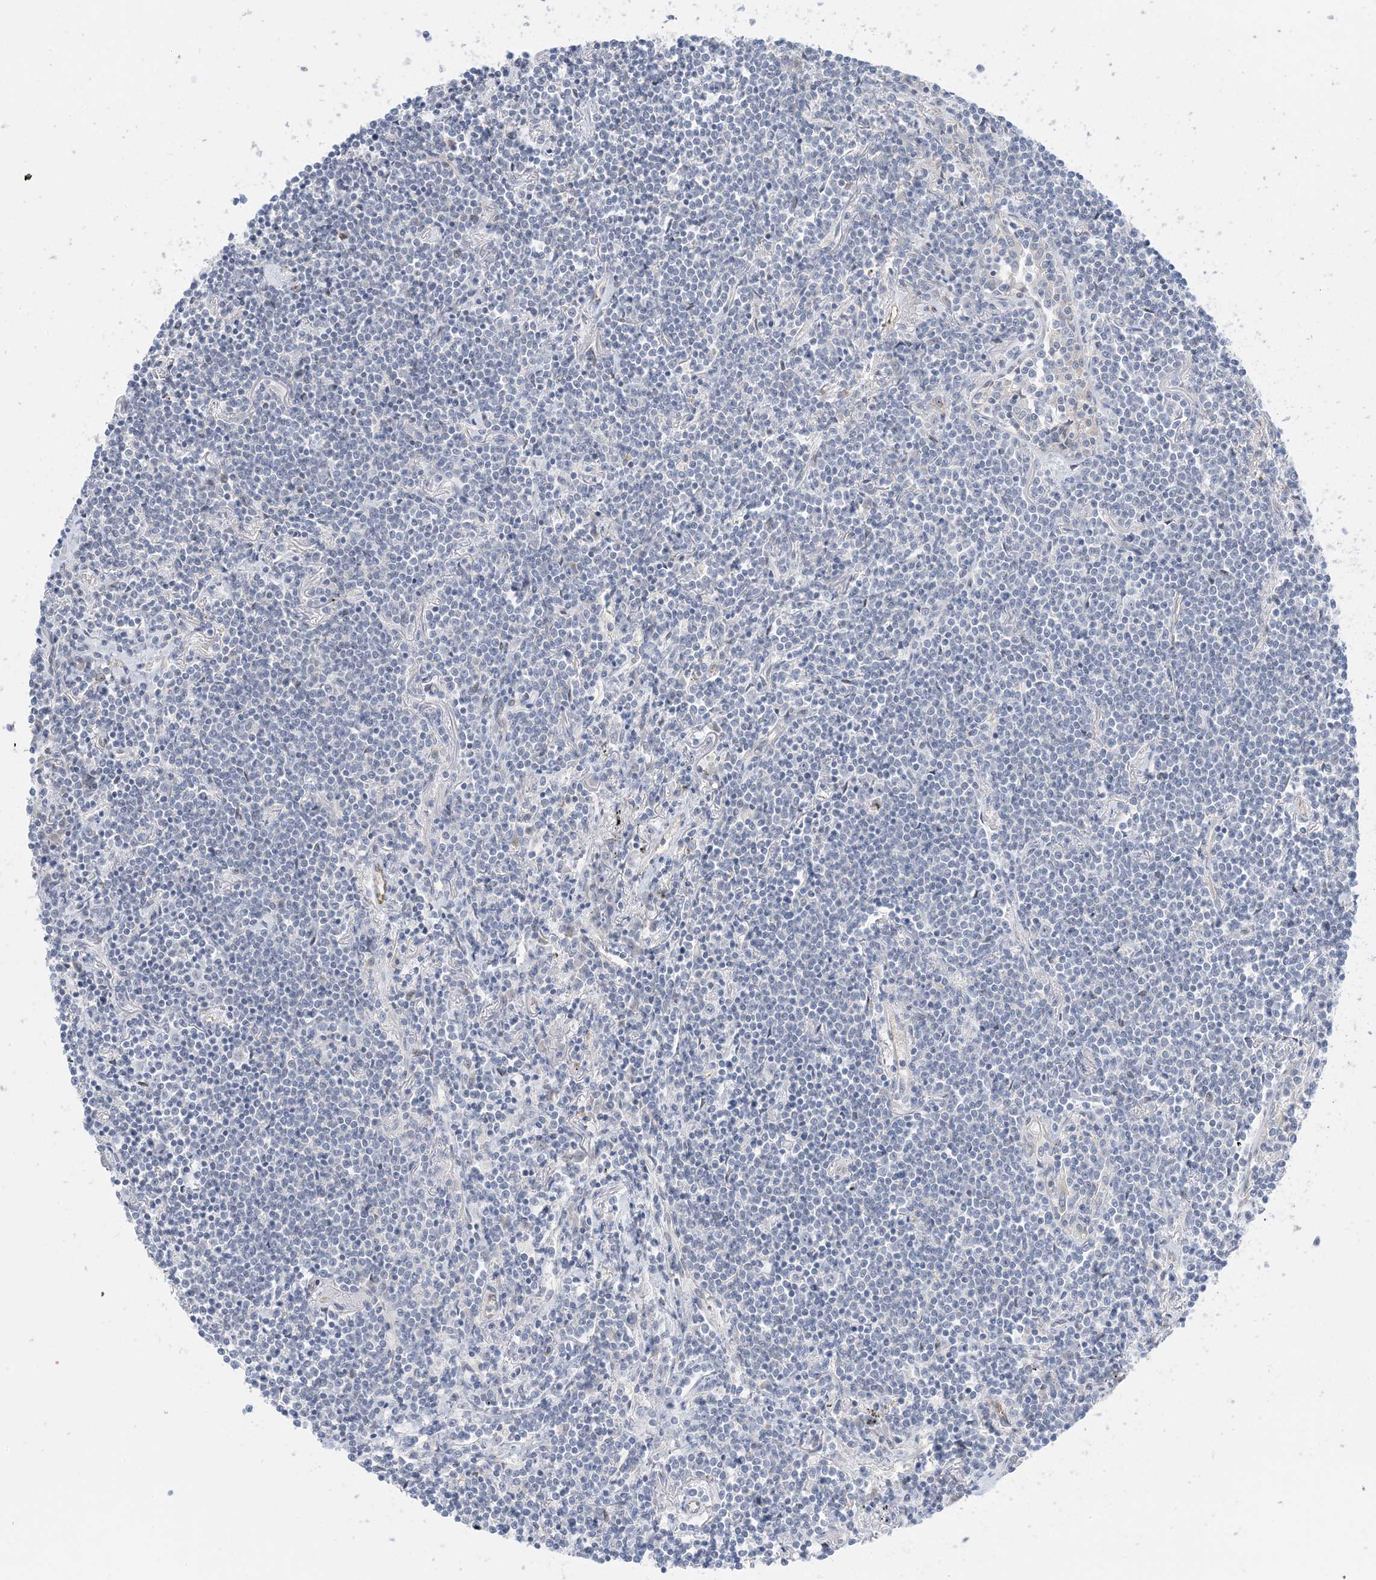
{"staining": {"intensity": "negative", "quantity": "none", "location": "none"}, "tissue": "lymphoma", "cell_type": "Tumor cells", "image_type": "cancer", "snomed": [{"axis": "morphology", "description": "Malignant lymphoma, non-Hodgkin's type, Low grade"}, {"axis": "topography", "description": "Lung"}], "caption": "There is no significant staining in tumor cells of lymphoma.", "gene": "IL36B", "patient": {"sex": "female", "age": 71}}